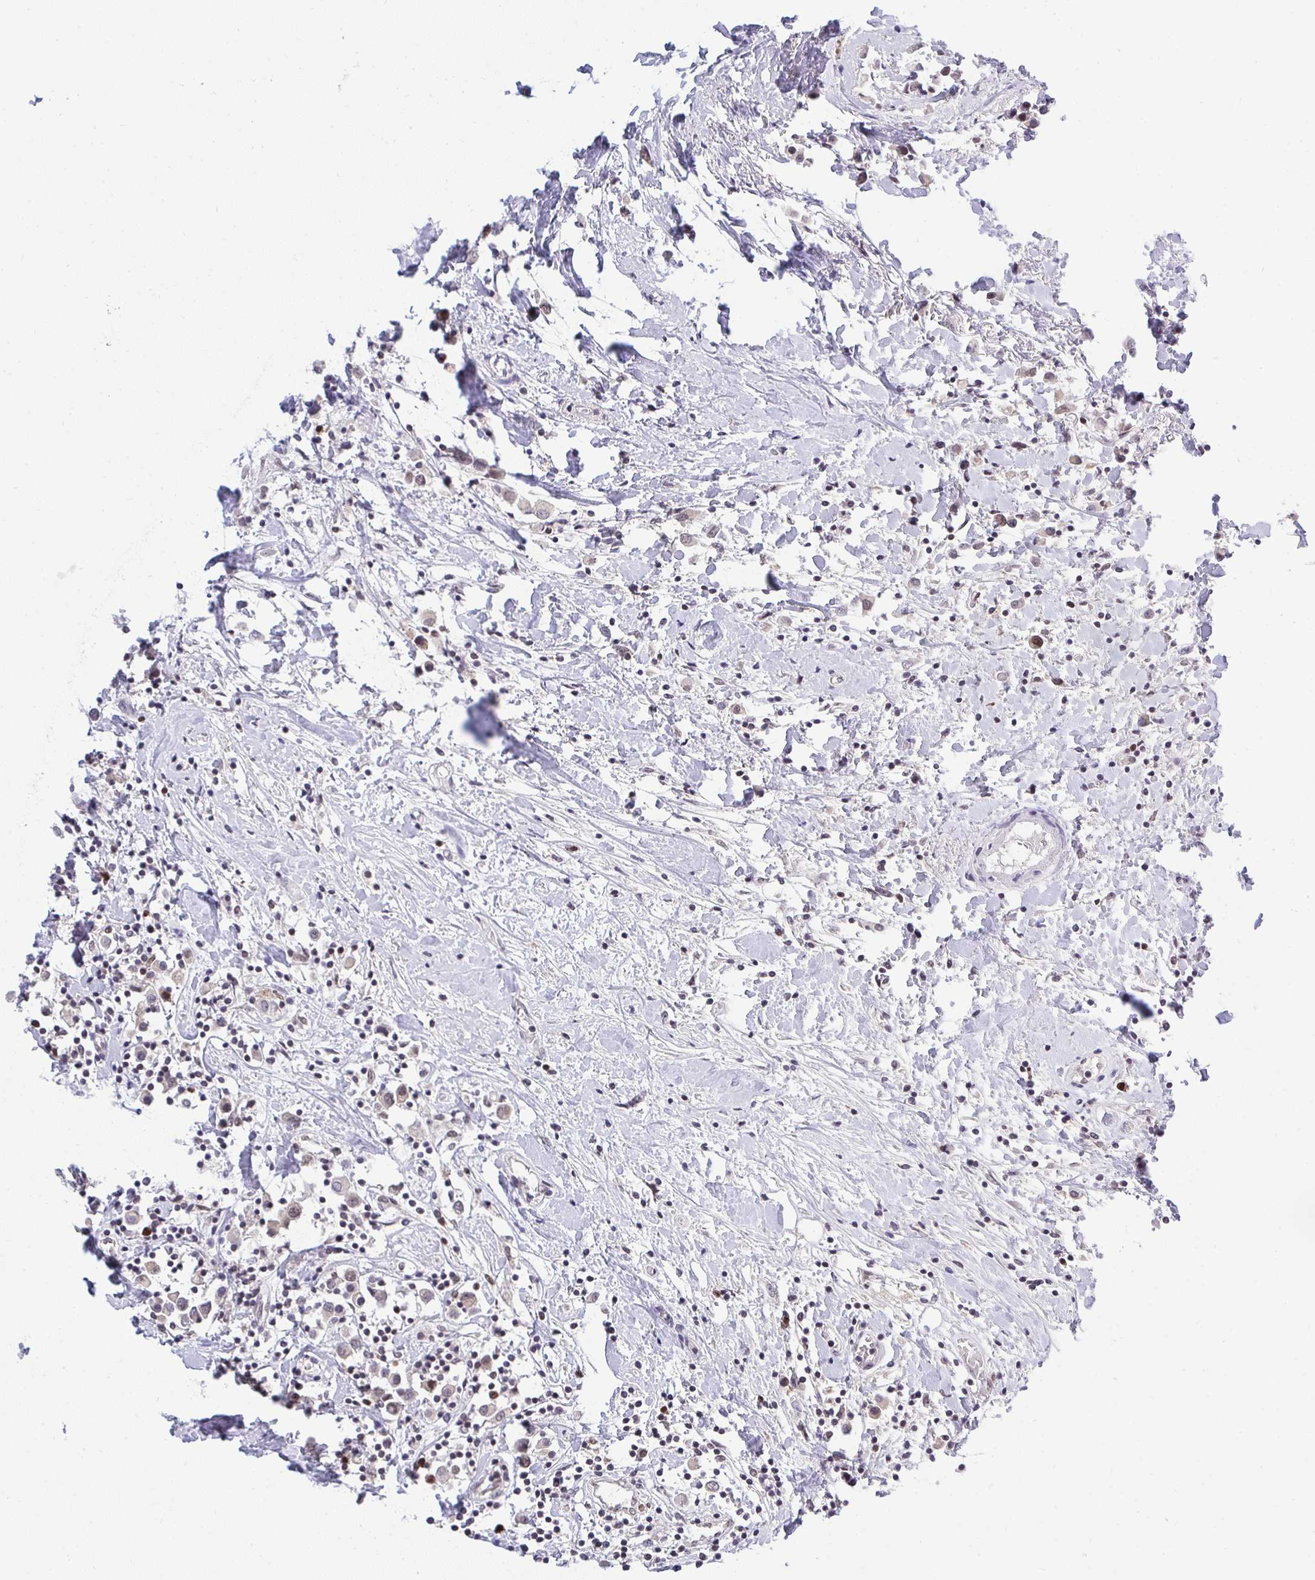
{"staining": {"intensity": "weak", "quantity": "<25%", "location": "nuclear"}, "tissue": "breast cancer", "cell_type": "Tumor cells", "image_type": "cancer", "snomed": [{"axis": "morphology", "description": "Duct carcinoma"}, {"axis": "topography", "description": "Breast"}], "caption": "DAB immunohistochemical staining of infiltrating ductal carcinoma (breast) displays no significant staining in tumor cells.", "gene": "RFC4", "patient": {"sex": "female", "age": 61}}